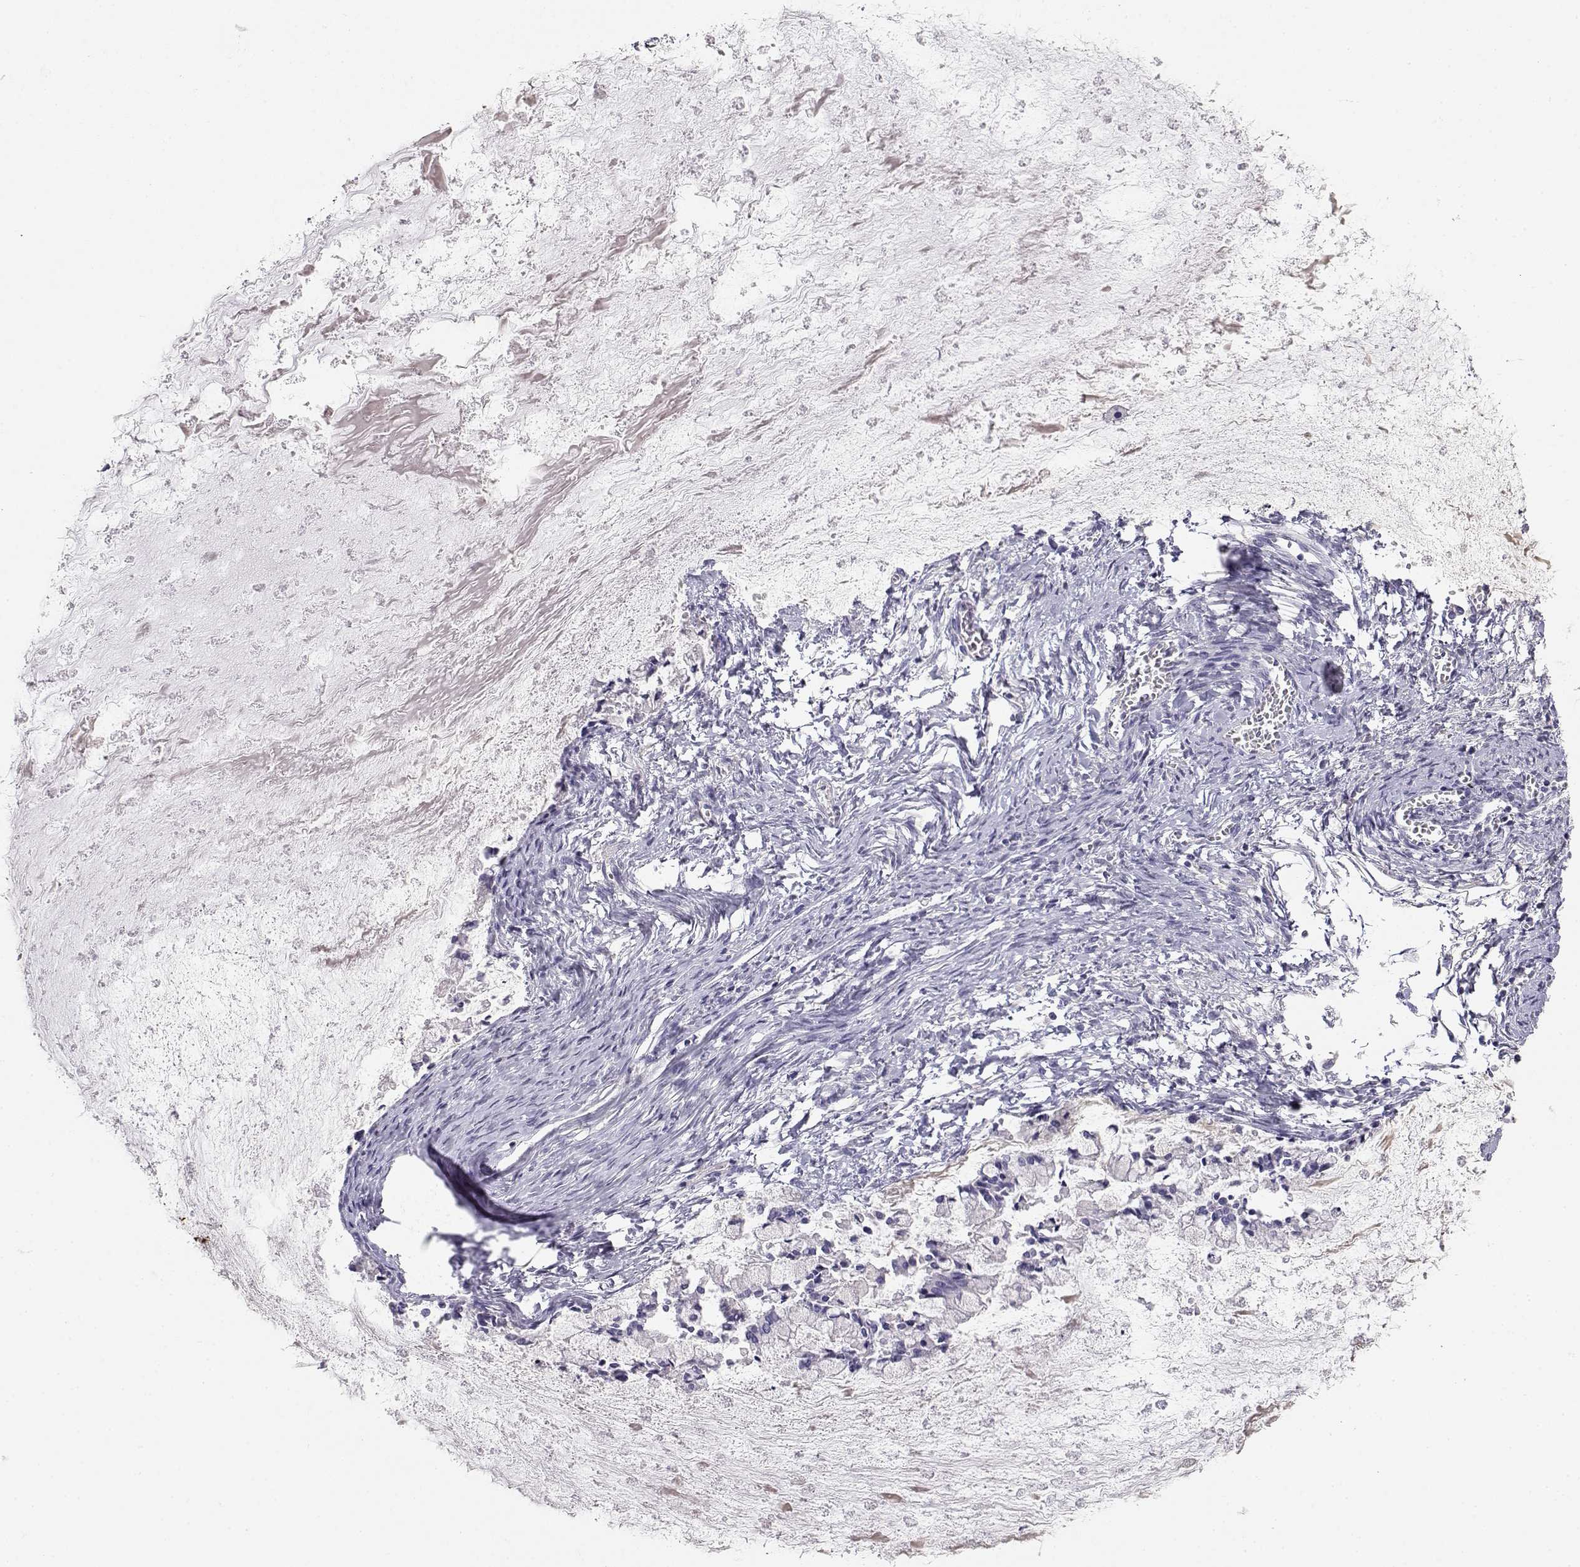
{"staining": {"intensity": "negative", "quantity": "none", "location": "none"}, "tissue": "ovarian cancer", "cell_type": "Tumor cells", "image_type": "cancer", "snomed": [{"axis": "morphology", "description": "Cystadenocarcinoma, mucinous, NOS"}, {"axis": "topography", "description": "Ovary"}], "caption": "An immunohistochemistry (IHC) image of ovarian cancer is shown. There is no staining in tumor cells of ovarian cancer.", "gene": "GPR174", "patient": {"sex": "female", "age": 67}}